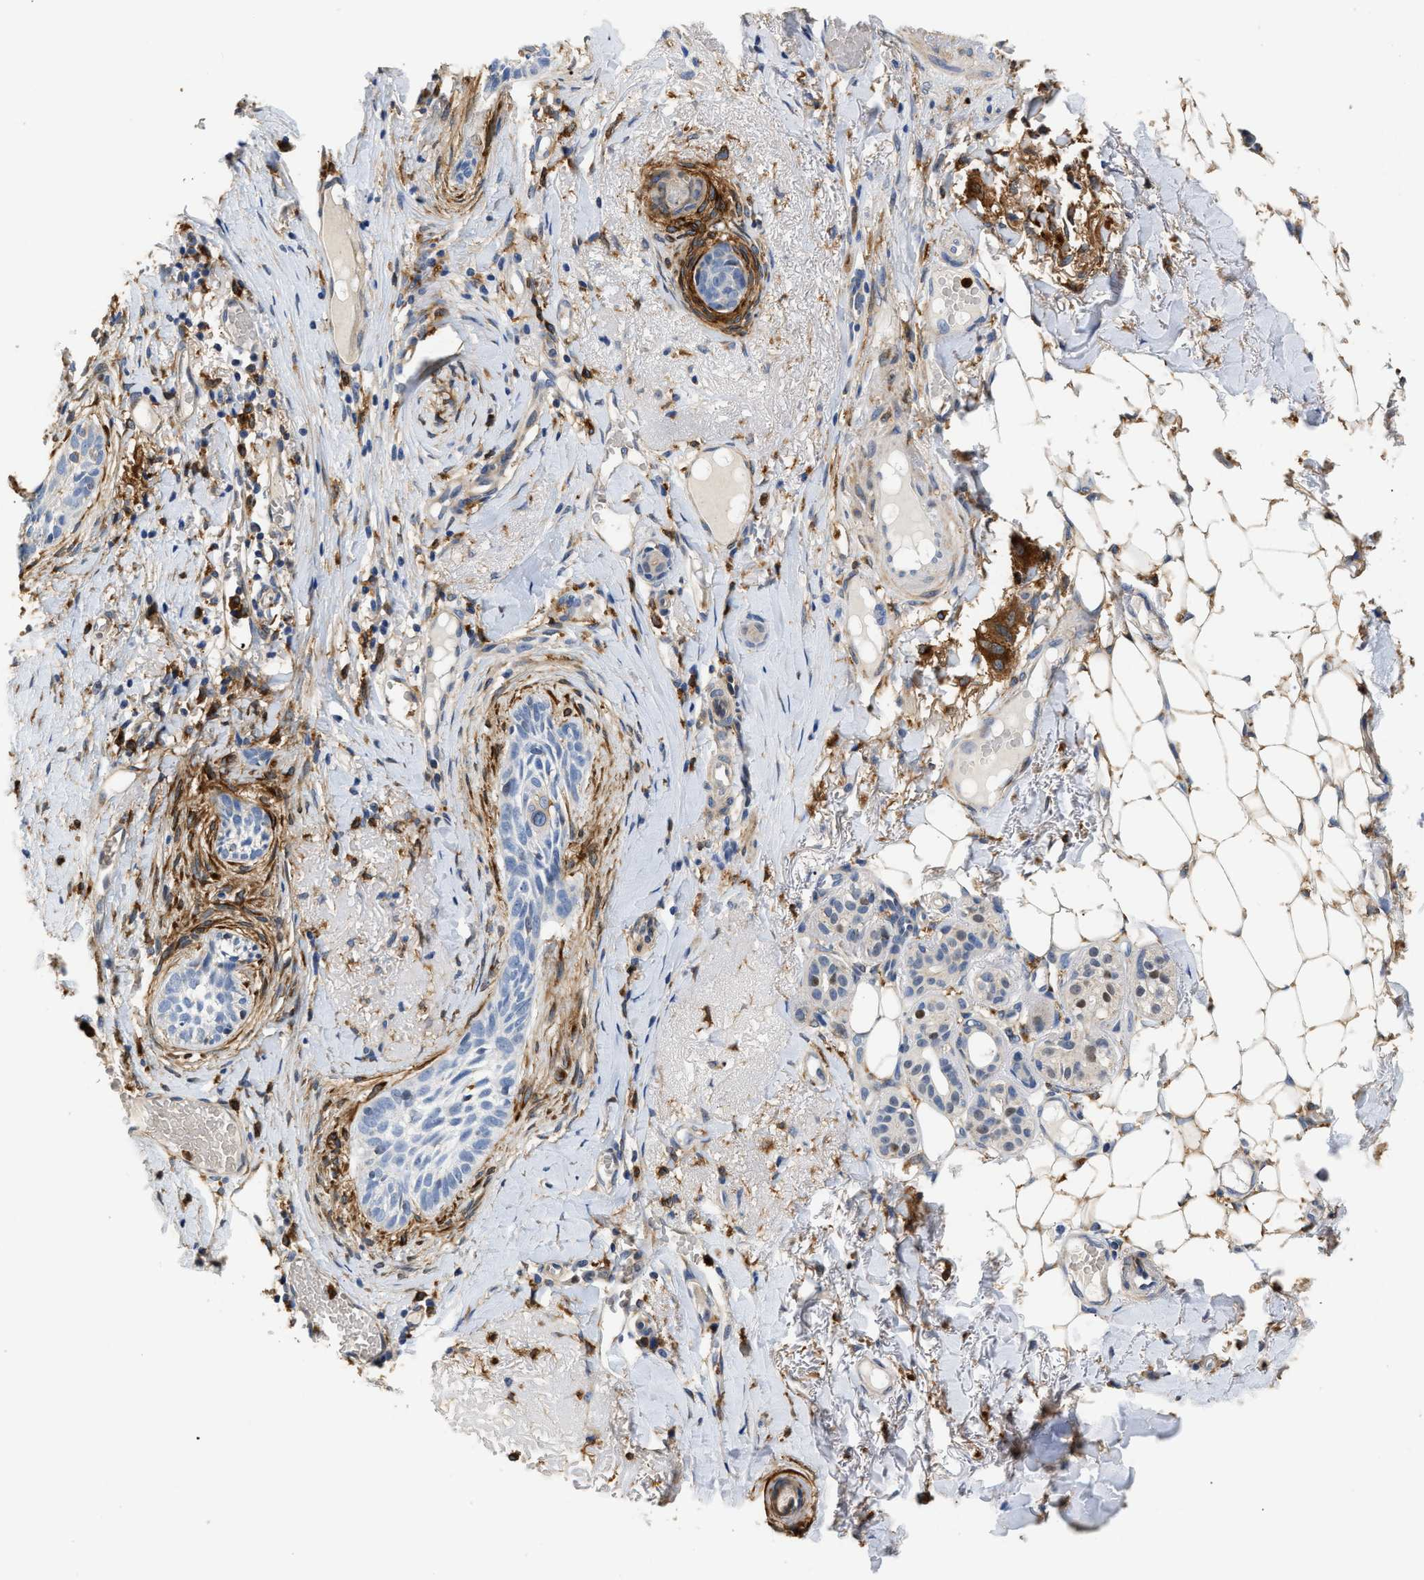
{"staining": {"intensity": "negative", "quantity": "none", "location": "none"}, "tissue": "skin cancer", "cell_type": "Tumor cells", "image_type": "cancer", "snomed": [{"axis": "morphology", "description": "Basal cell carcinoma"}, {"axis": "topography", "description": "Skin"}], "caption": "IHC image of human skin cancer stained for a protein (brown), which reveals no positivity in tumor cells.", "gene": "RAB31", "patient": {"sex": "female", "age": 88}}